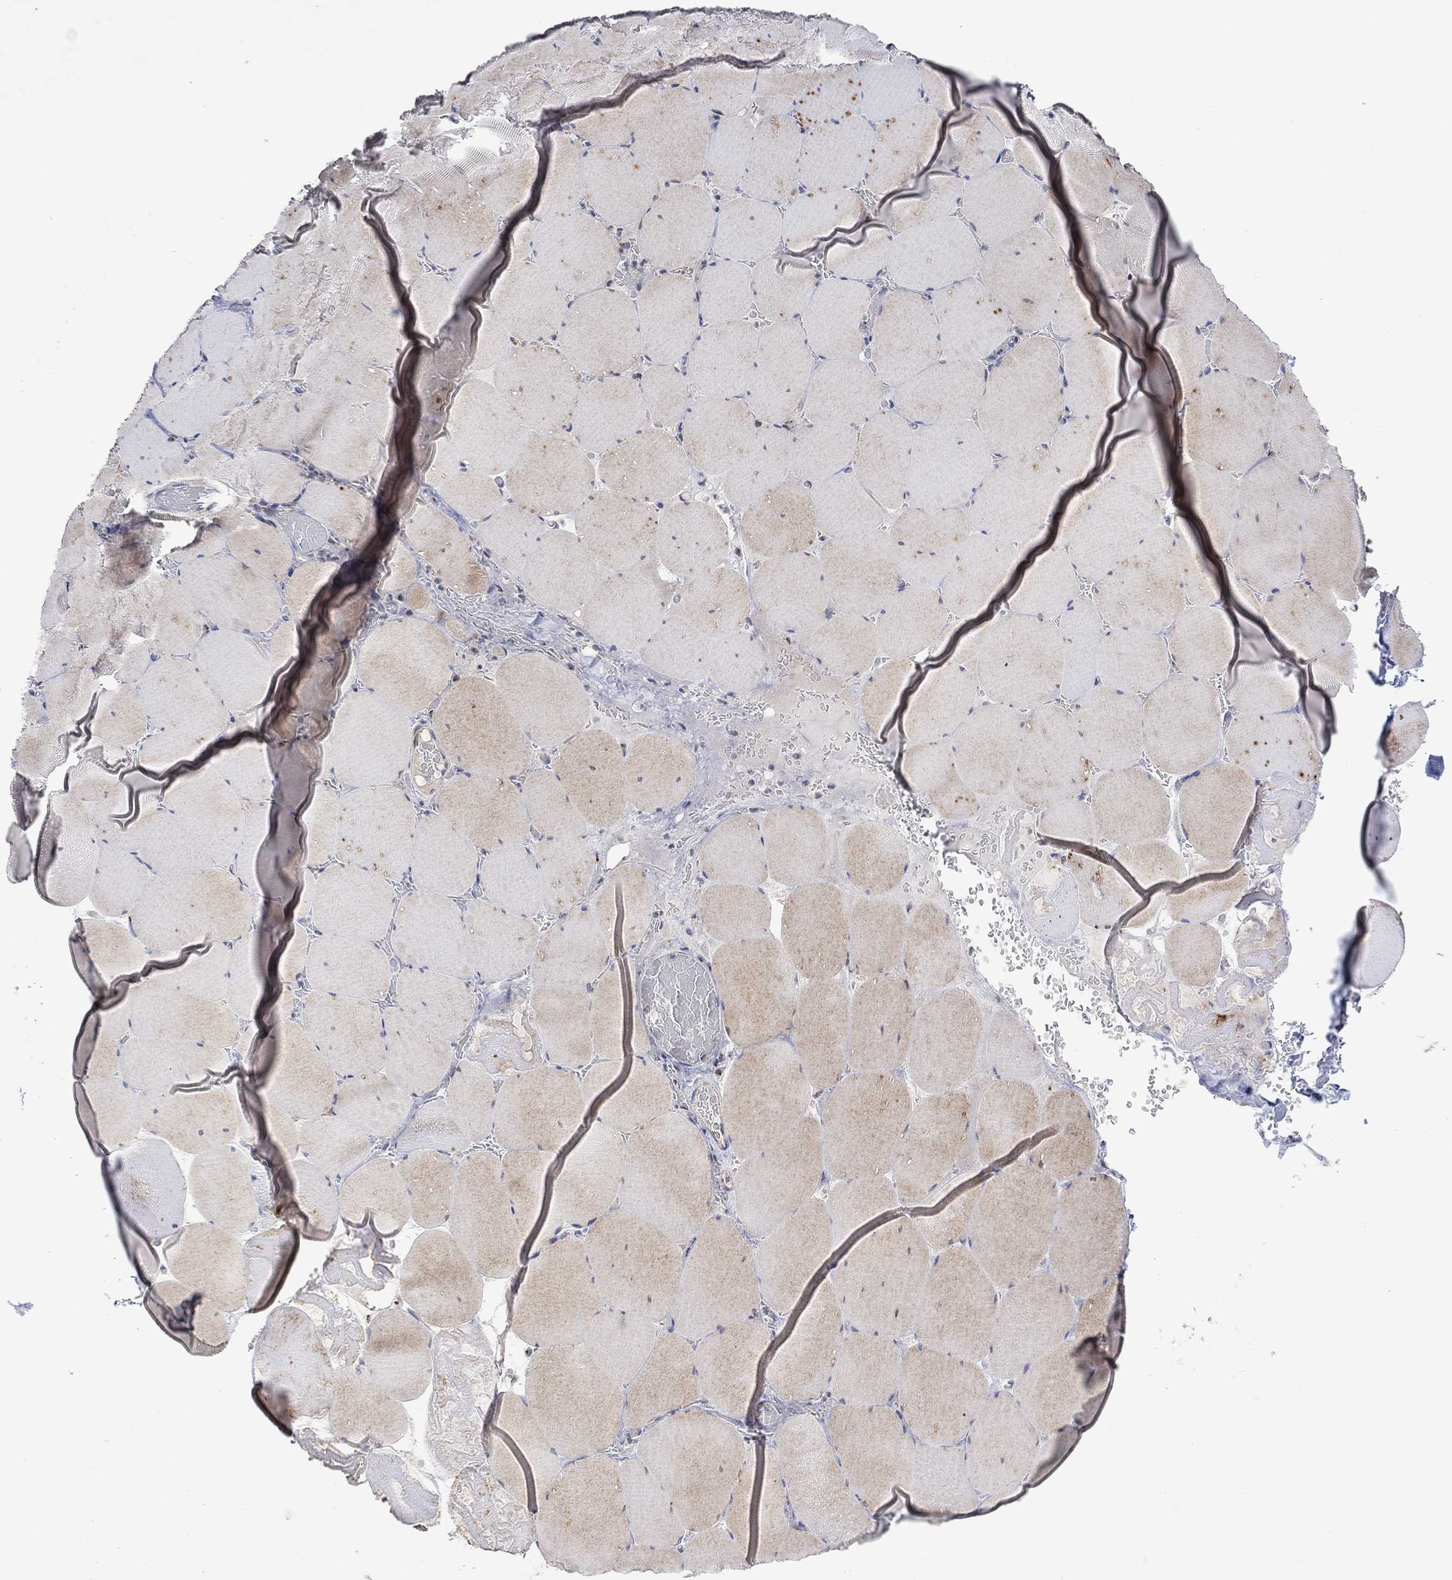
{"staining": {"intensity": "weak", "quantity": "25%-75%", "location": "cytoplasmic/membranous"}, "tissue": "skeletal muscle", "cell_type": "Myocytes", "image_type": "normal", "snomed": [{"axis": "morphology", "description": "Normal tissue, NOS"}, {"axis": "morphology", "description": "Malignant melanoma, Metastatic site"}, {"axis": "topography", "description": "Skeletal muscle"}], "caption": "Brown immunohistochemical staining in unremarkable human skeletal muscle displays weak cytoplasmic/membranous expression in approximately 25%-75% of myocytes. Immunohistochemistry (ihc) stains the protein in brown and the nuclei are stained blue.", "gene": "SLC48A1", "patient": {"sex": "male", "age": 50}}